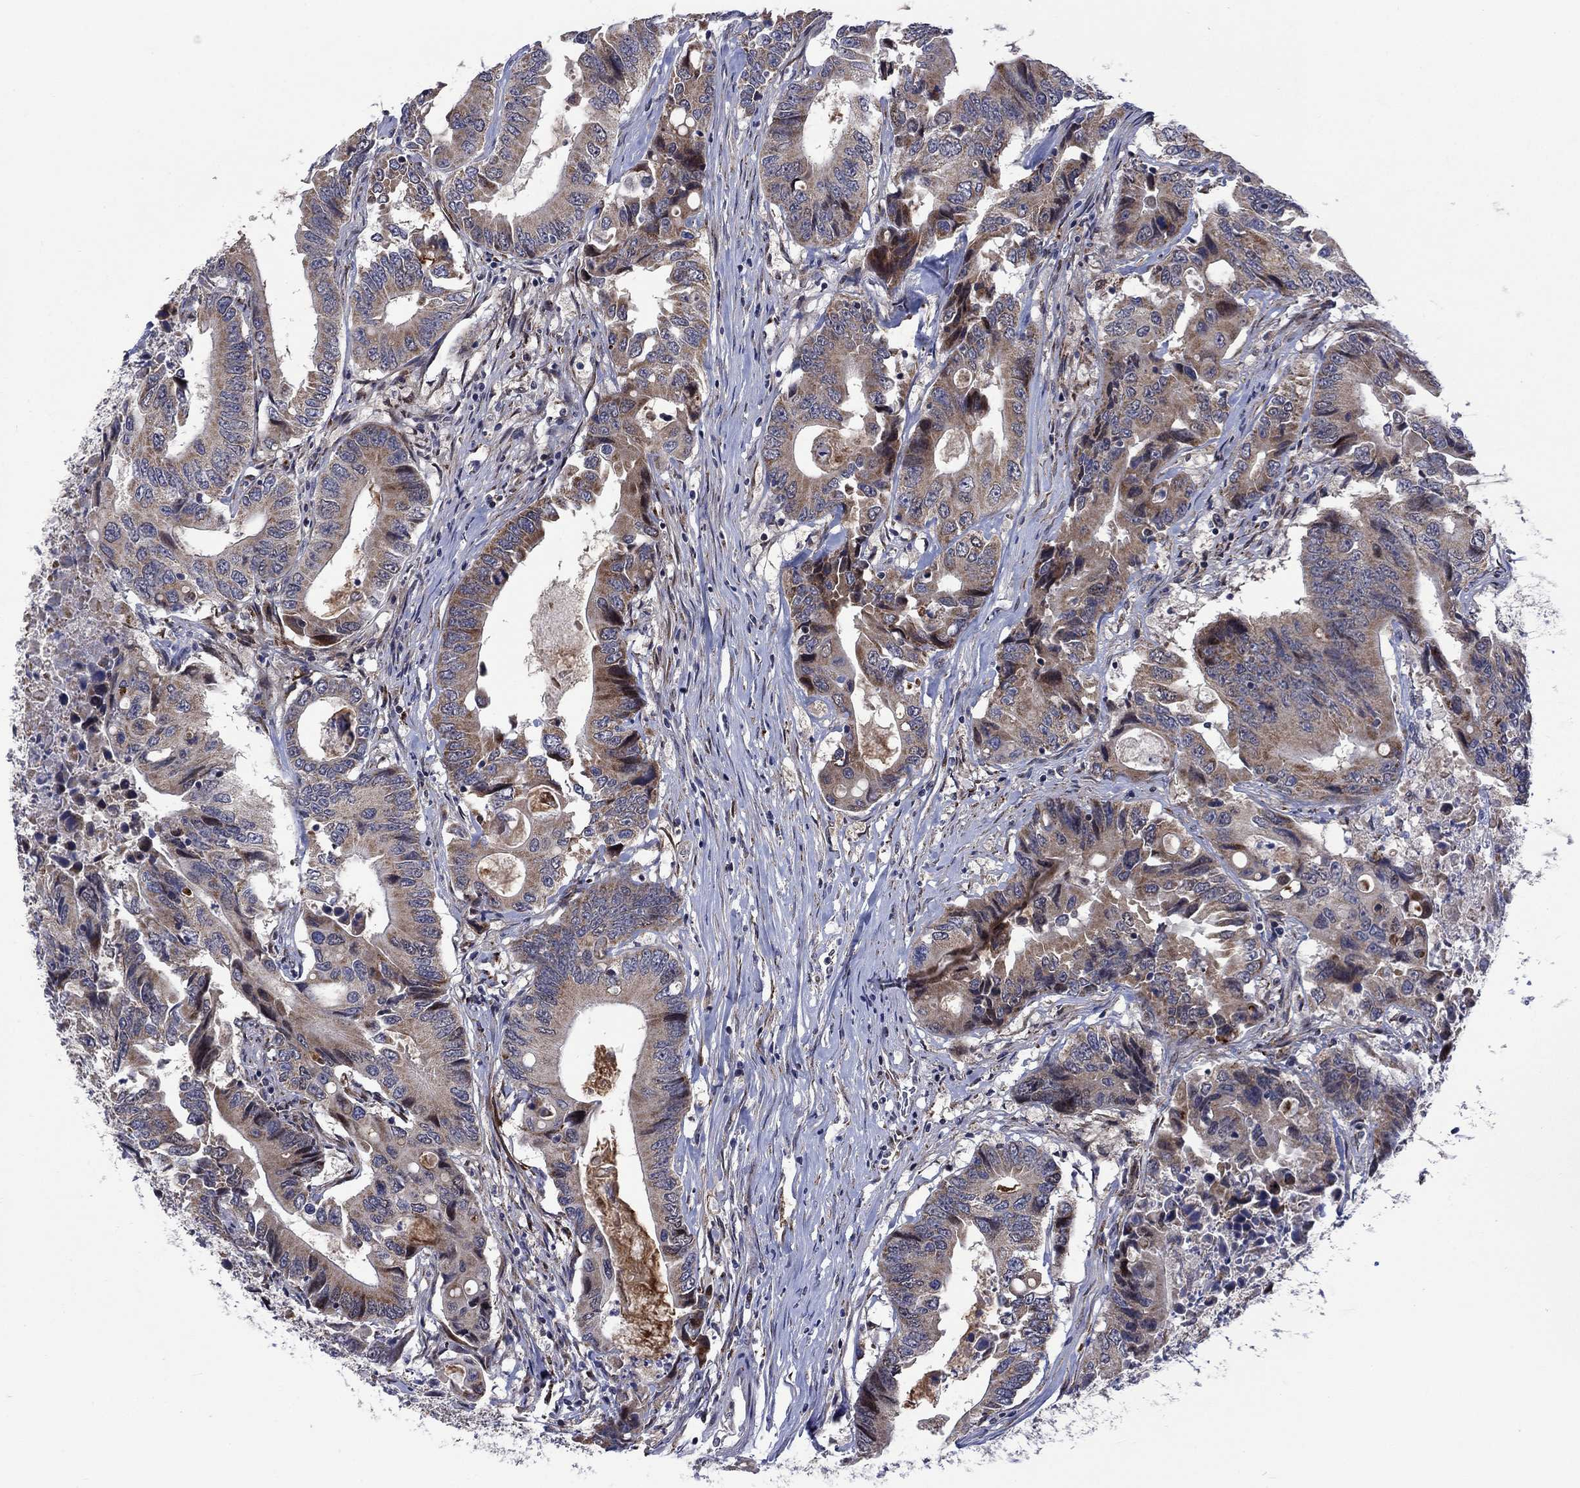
{"staining": {"intensity": "moderate", "quantity": ">75%", "location": "cytoplasmic/membranous"}, "tissue": "colorectal cancer", "cell_type": "Tumor cells", "image_type": "cancer", "snomed": [{"axis": "morphology", "description": "Adenocarcinoma, NOS"}, {"axis": "topography", "description": "Colon"}], "caption": "Protein staining of adenocarcinoma (colorectal) tissue exhibits moderate cytoplasmic/membranous staining in about >75% of tumor cells.", "gene": "SLC35F2", "patient": {"sex": "female", "age": 90}}